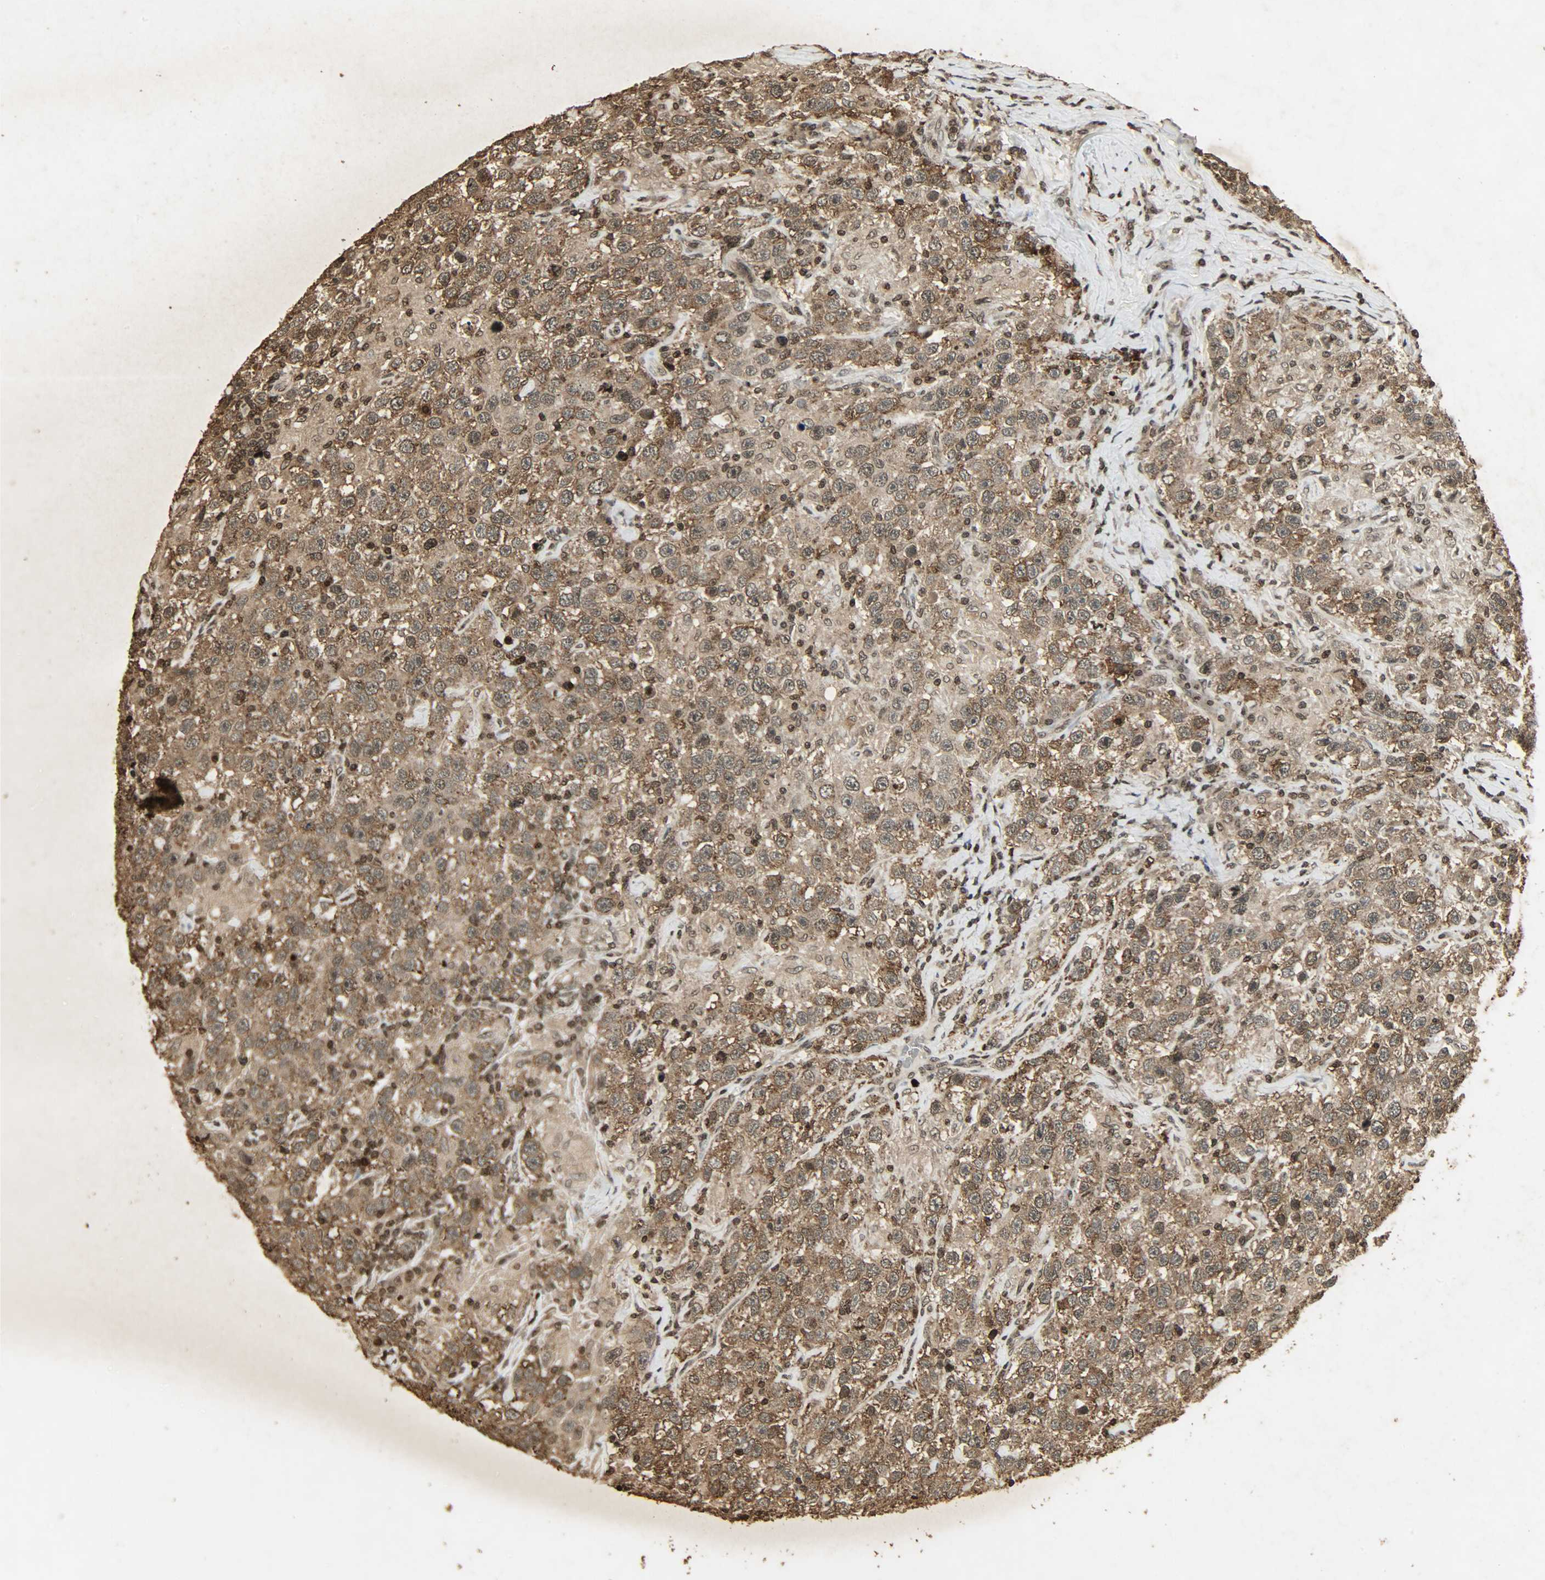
{"staining": {"intensity": "moderate", "quantity": ">75%", "location": "cytoplasmic/membranous,nuclear"}, "tissue": "testis cancer", "cell_type": "Tumor cells", "image_type": "cancer", "snomed": [{"axis": "morphology", "description": "Seminoma, NOS"}, {"axis": "topography", "description": "Testis"}], "caption": "About >75% of tumor cells in human seminoma (testis) show moderate cytoplasmic/membranous and nuclear protein staining as visualized by brown immunohistochemical staining.", "gene": "PPP3R1", "patient": {"sex": "male", "age": 41}}